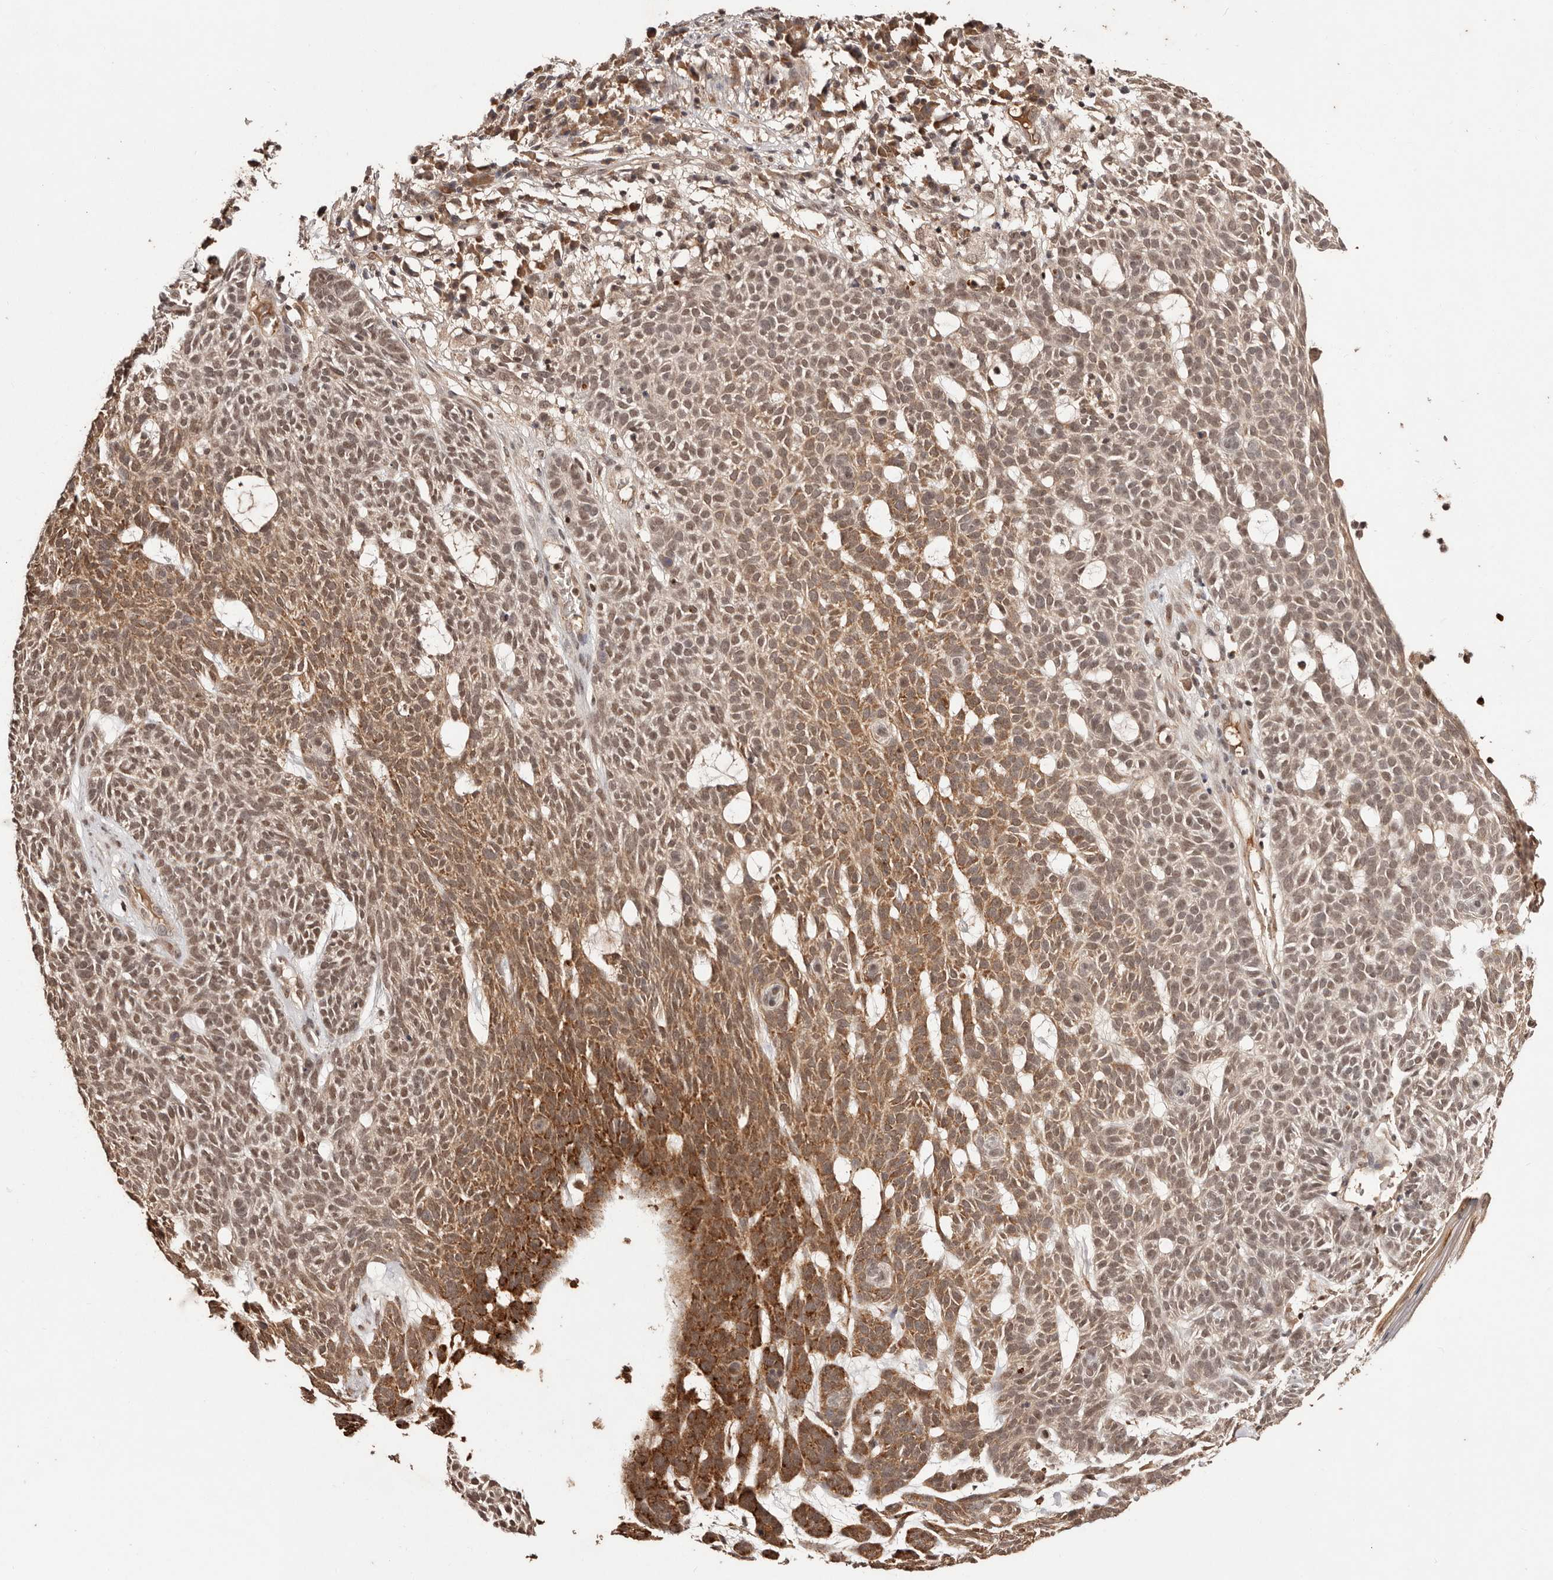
{"staining": {"intensity": "moderate", "quantity": ">75%", "location": "cytoplasmic/membranous,nuclear"}, "tissue": "skin cancer", "cell_type": "Tumor cells", "image_type": "cancer", "snomed": [{"axis": "morphology", "description": "Squamous cell carcinoma, NOS"}, {"axis": "topography", "description": "Skin"}], "caption": "This photomicrograph exhibits IHC staining of human skin squamous cell carcinoma, with medium moderate cytoplasmic/membranous and nuclear staining in about >75% of tumor cells.", "gene": "BICRAL", "patient": {"sex": "female", "age": 90}}